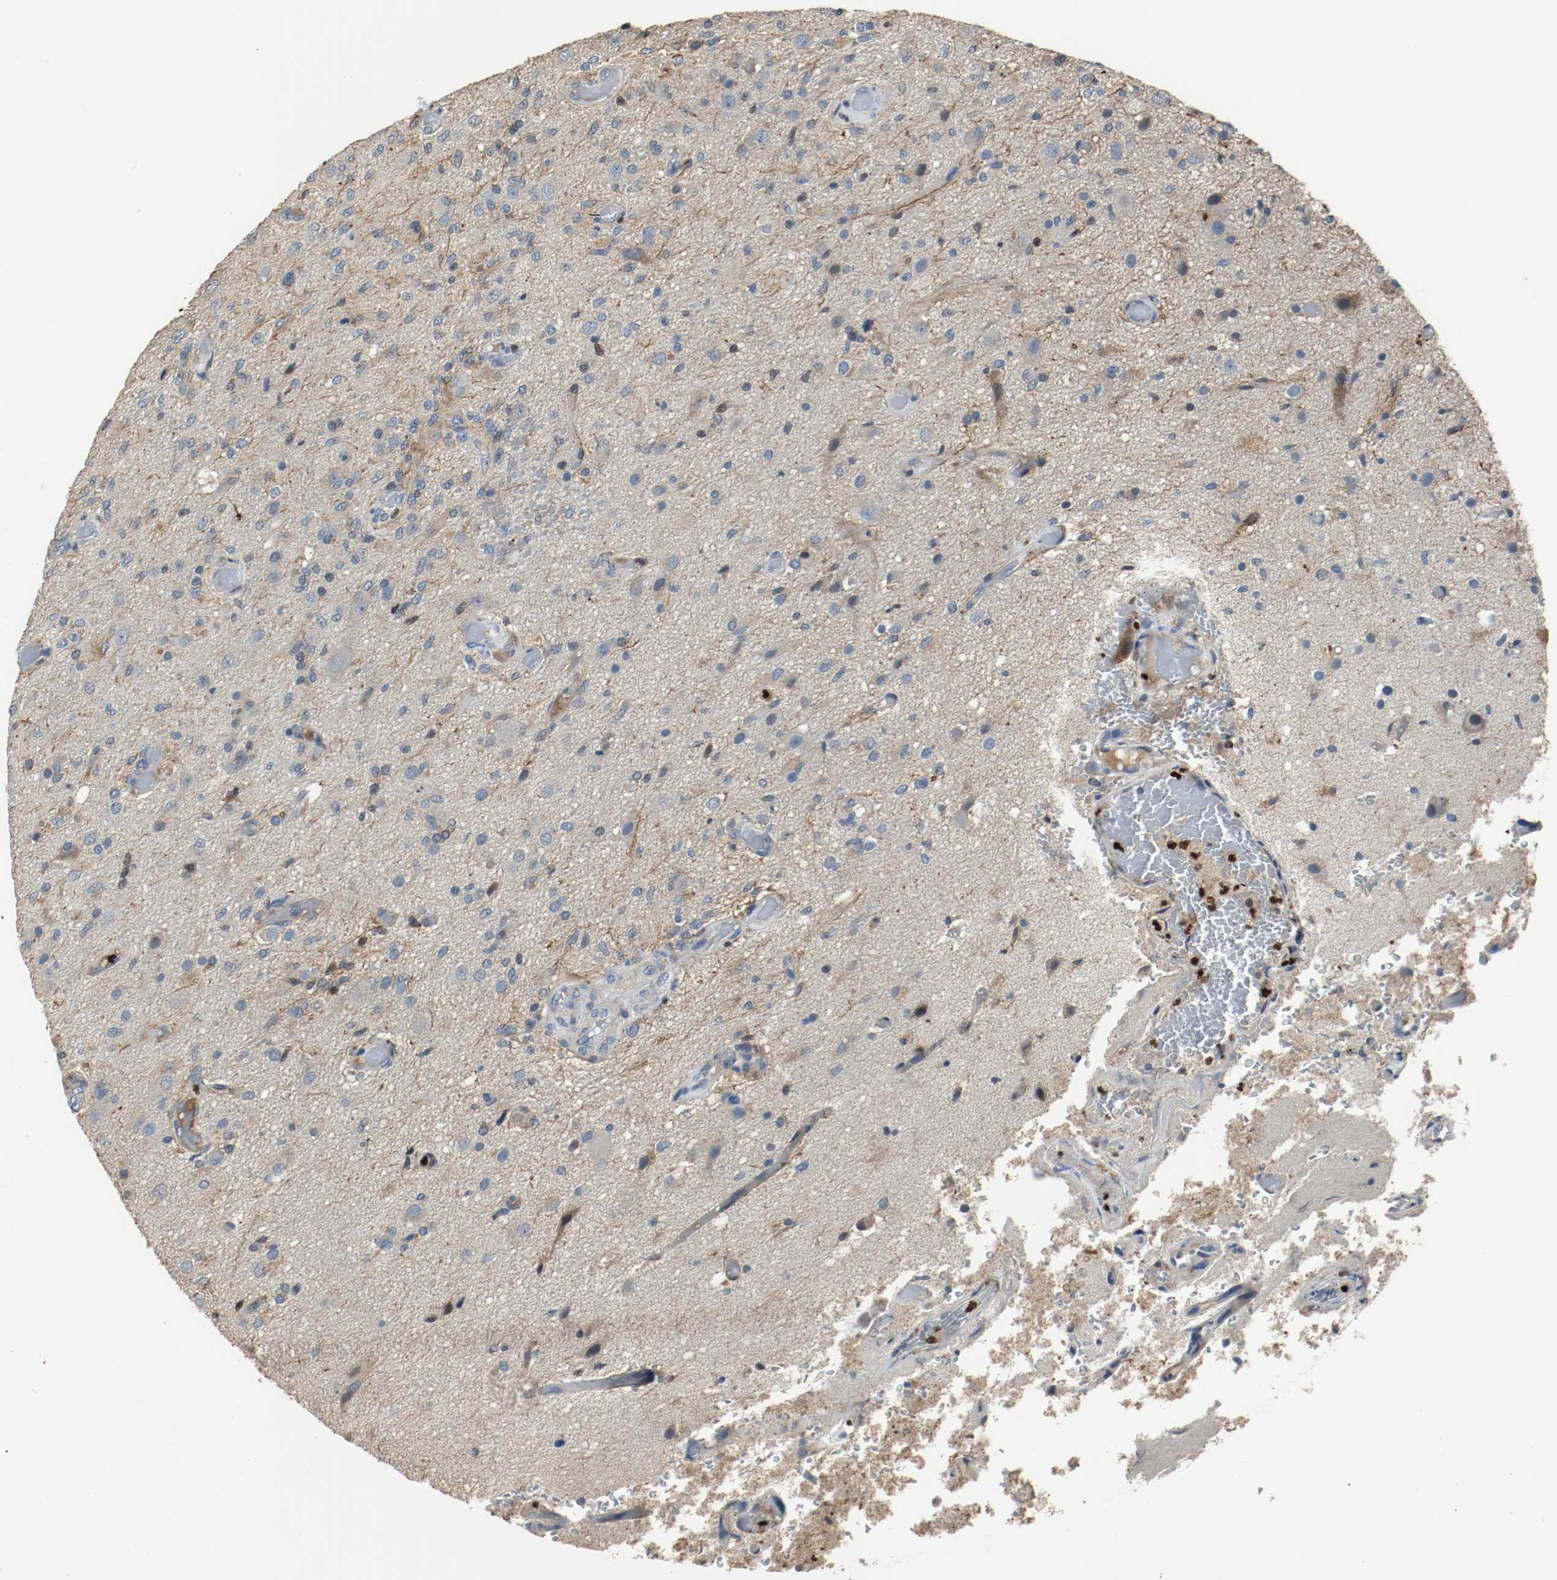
{"staining": {"intensity": "moderate", "quantity": "<25%", "location": "cytoplasmic/membranous"}, "tissue": "glioma", "cell_type": "Tumor cells", "image_type": "cancer", "snomed": [{"axis": "morphology", "description": "Normal tissue, NOS"}, {"axis": "morphology", "description": "Glioma, malignant, High grade"}, {"axis": "topography", "description": "Cerebral cortex"}], "caption": "Protein staining of glioma tissue displays moderate cytoplasmic/membranous expression in approximately <25% of tumor cells.", "gene": "BLK", "patient": {"sex": "male", "age": 77}}